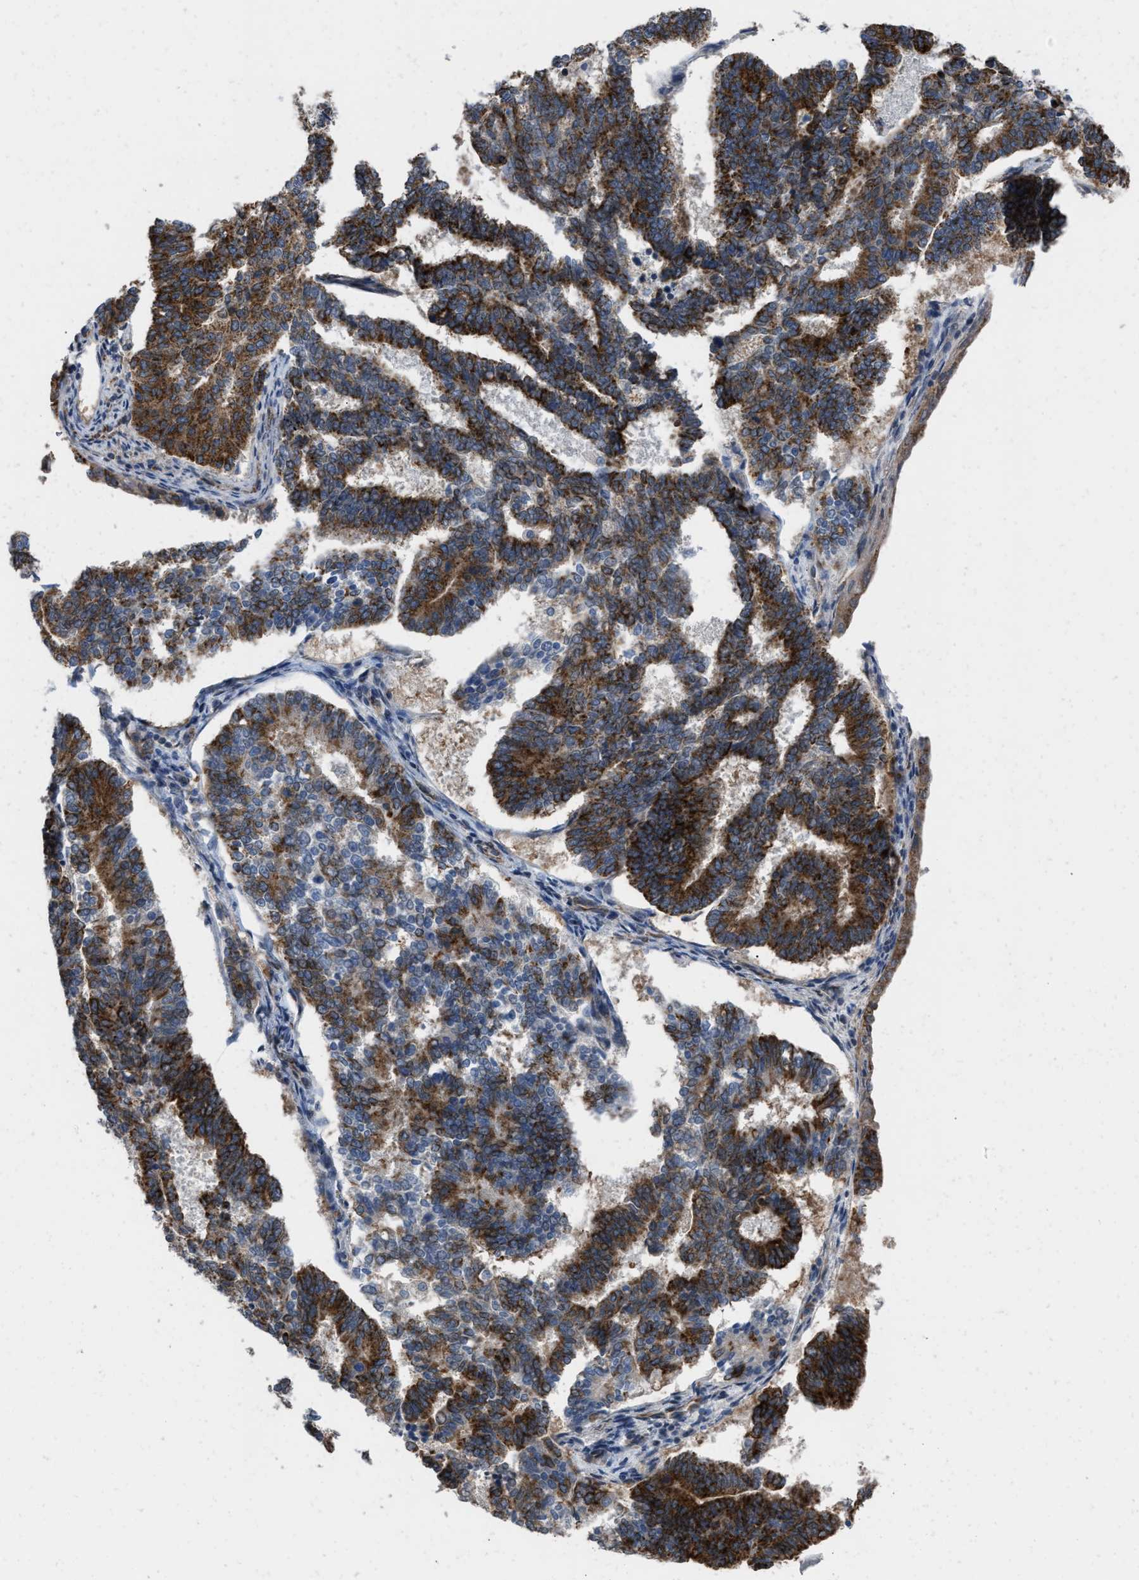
{"staining": {"intensity": "strong", "quantity": ">75%", "location": "cytoplasmic/membranous"}, "tissue": "endometrial cancer", "cell_type": "Tumor cells", "image_type": "cancer", "snomed": [{"axis": "morphology", "description": "Adenocarcinoma, NOS"}, {"axis": "topography", "description": "Endometrium"}], "caption": "Adenocarcinoma (endometrial) stained with DAB immunohistochemistry reveals high levels of strong cytoplasmic/membranous staining in about >75% of tumor cells.", "gene": "AKAP1", "patient": {"sex": "female", "age": 70}}